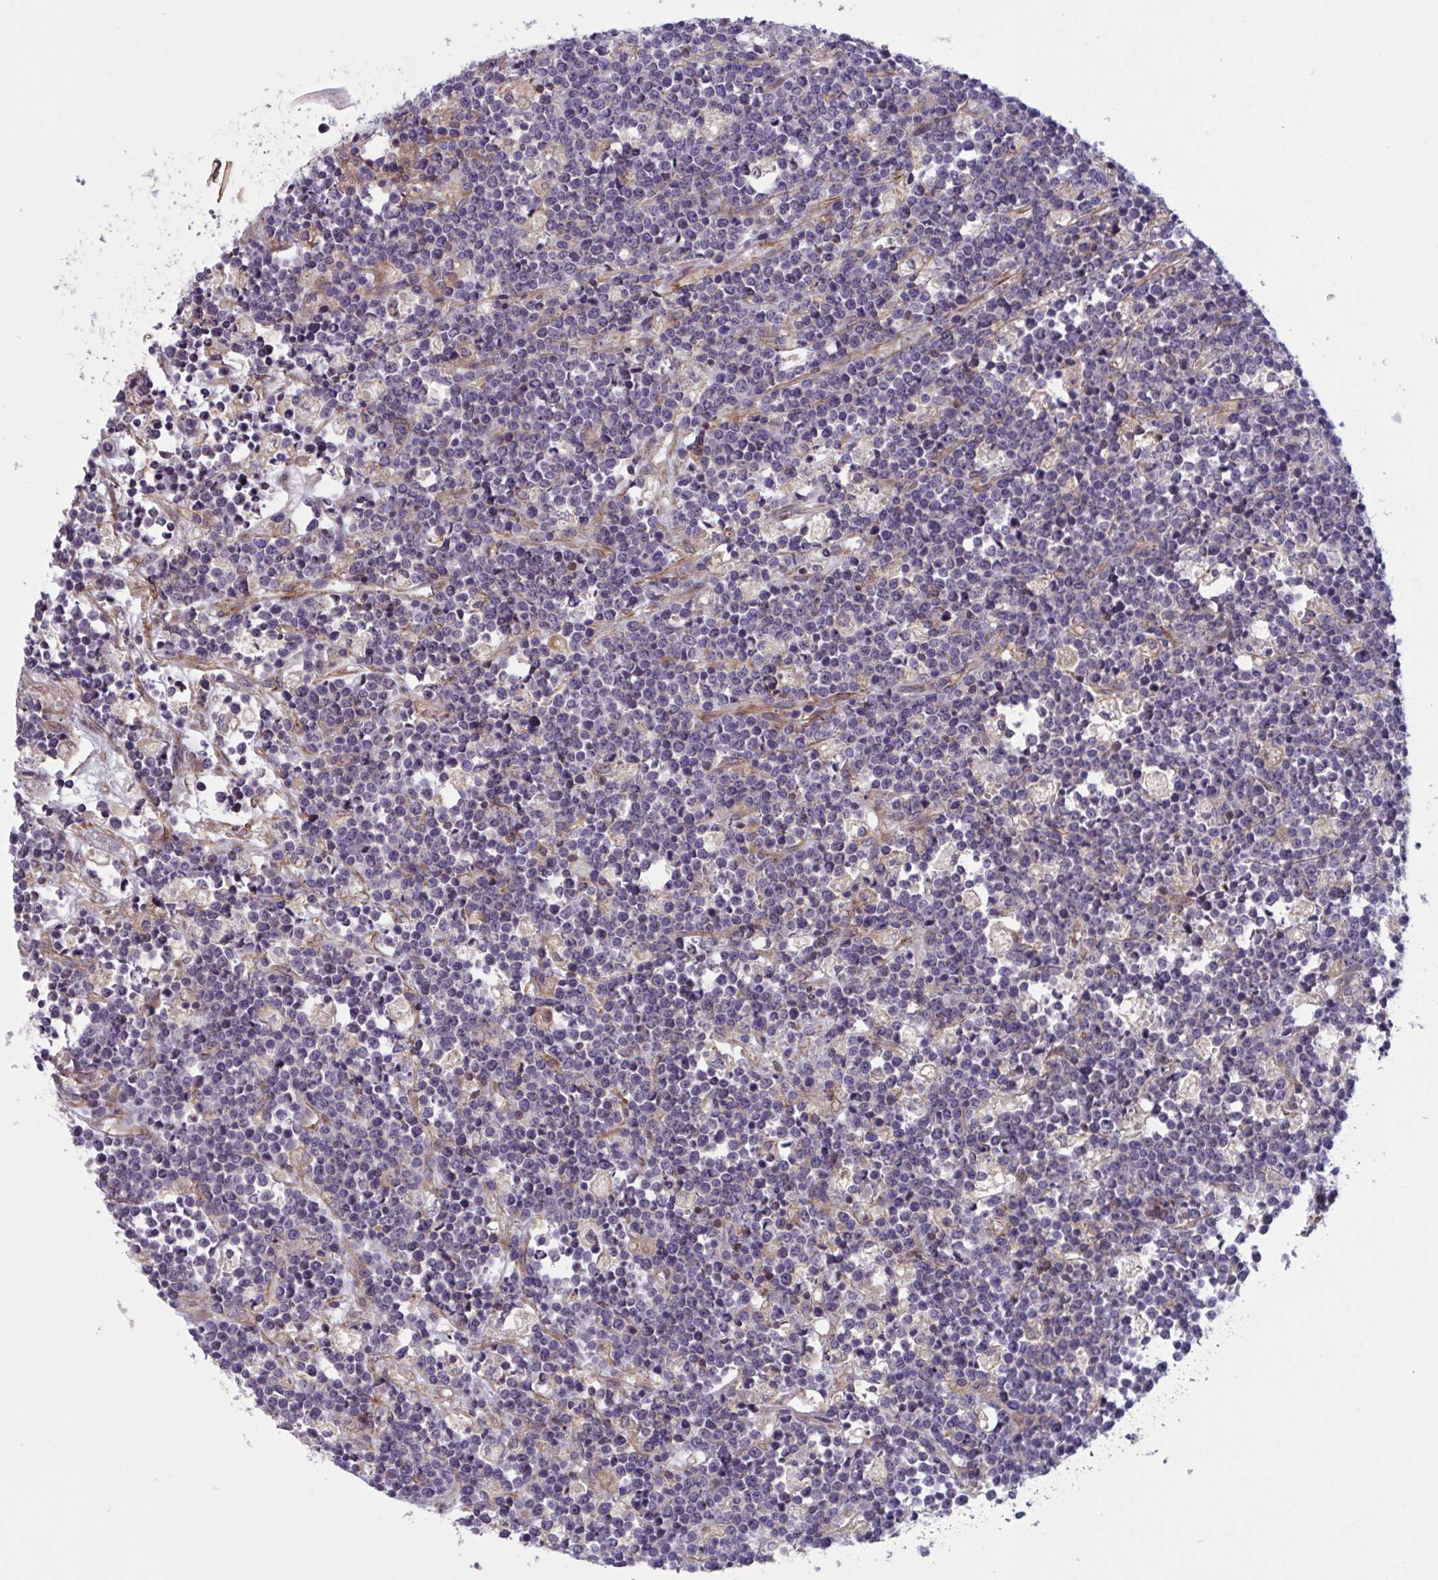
{"staining": {"intensity": "negative", "quantity": "none", "location": "none"}, "tissue": "lymphoma", "cell_type": "Tumor cells", "image_type": "cancer", "snomed": [{"axis": "morphology", "description": "Malignant lymphoma, non-Hodgkin's type, High grade"}, {"axis": "topography", "description": "Ovary"}], "caption": "A histopathology image of malignant lymphoma, non-Hodgkin's type (high-grade) stained for a protein displays no brown staining in tumor cells.", "gene": "TANK", "patient": {"sex": "female", "age": 56}}